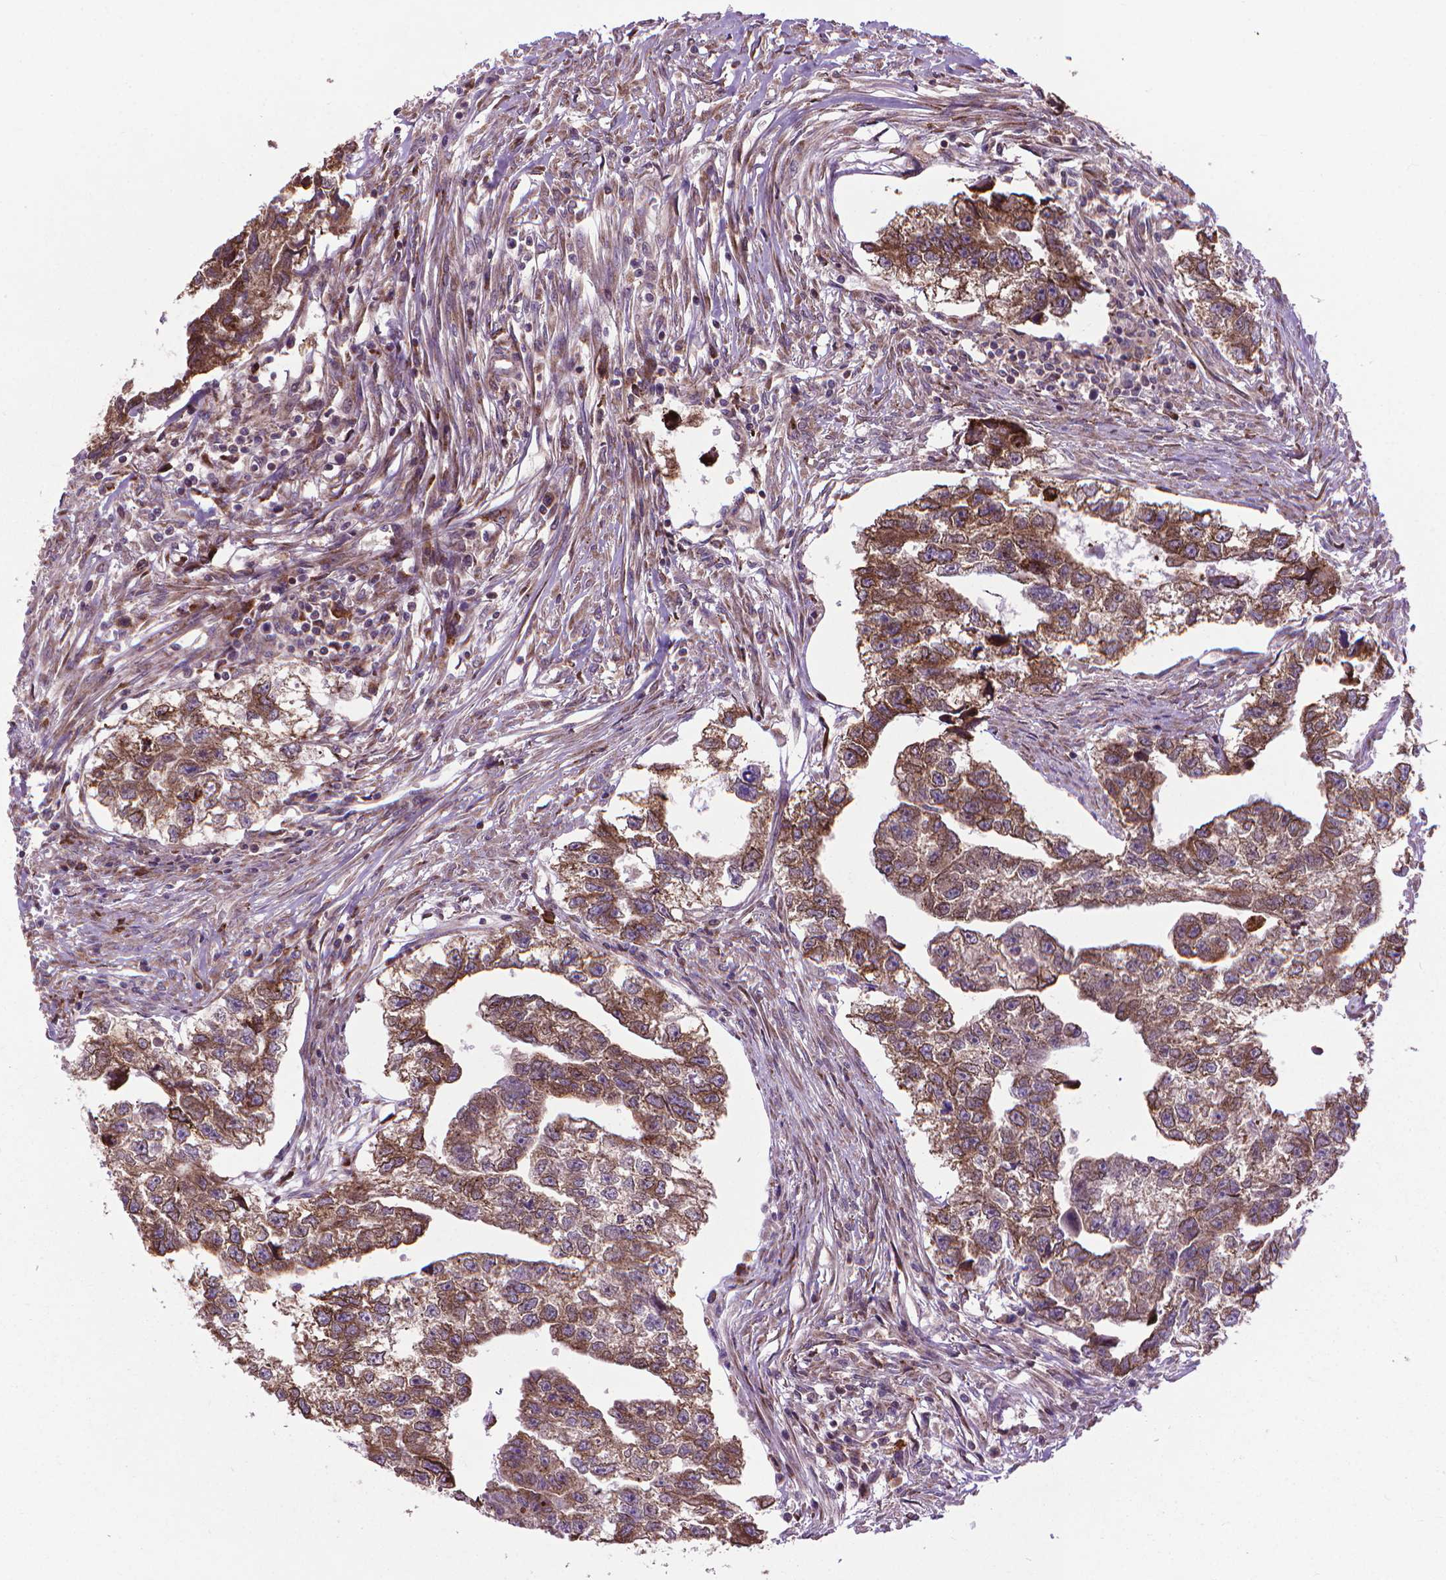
{"staining": {"intensity": "moderate", "quantity": ">75%", "location": "cytoplasmic/membranous"}, "tissue": "testis cancer", "cell_type": "Tumor cells", "image_type": "cancer", "snomed": [{"axis": "morphology", "description": "Carcinoma, Embryonal, NOS"}, {"axis": "morphology", "description": "Teratoma, malignant, NOS"}, {"axis": "topography", "description": "Testis"}], "caption": "The immunohistochemical stain shows moderate cytoplasmic/membranous staining in tumor cells of embryonal carcinoma (testis) tissue.", "gene": "MYH14", "patient": {"sex": "male", "age": 44}}